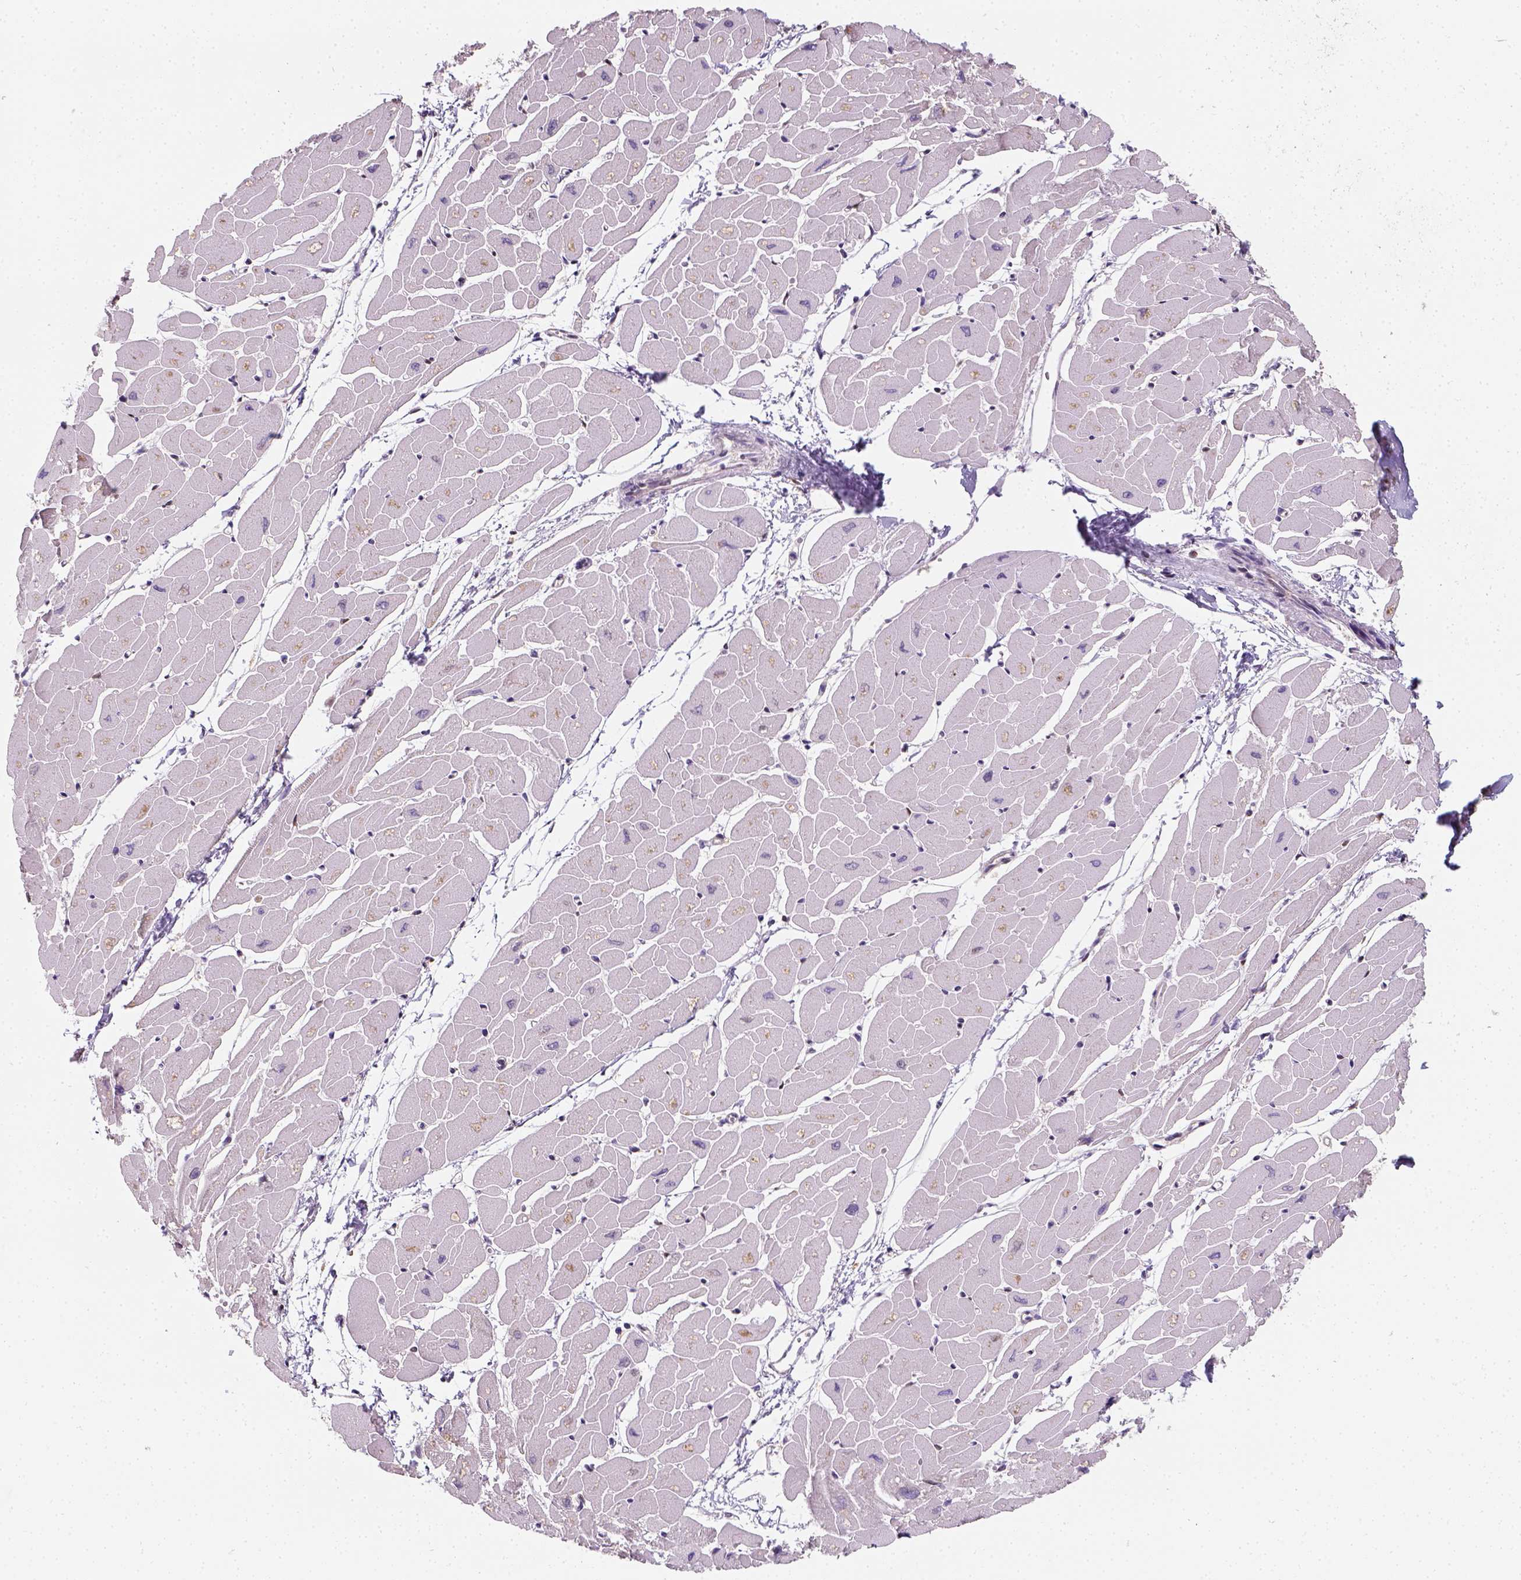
{"staining": {"intensity": "moderate", "quantity": "25%-75%", "location": "nuclear"}, "tissue": "heart muscle", "cell_type": "Cardiomyocytes", "image_type": "normal", "snomed": [{"axis": "morphology", "description": "Normal tissue, NOS"}, {"axis": "topography", "description": "Heart"}], "caption": "Immunohistochemical staining of normal human heart muscle shows 25%-75% levels of moderate nuclear protein staining in approximately 25%-75% of cardiomyocytes.", "gene": "C1orf112", "patient": {"sex": "male", "age": 57}}